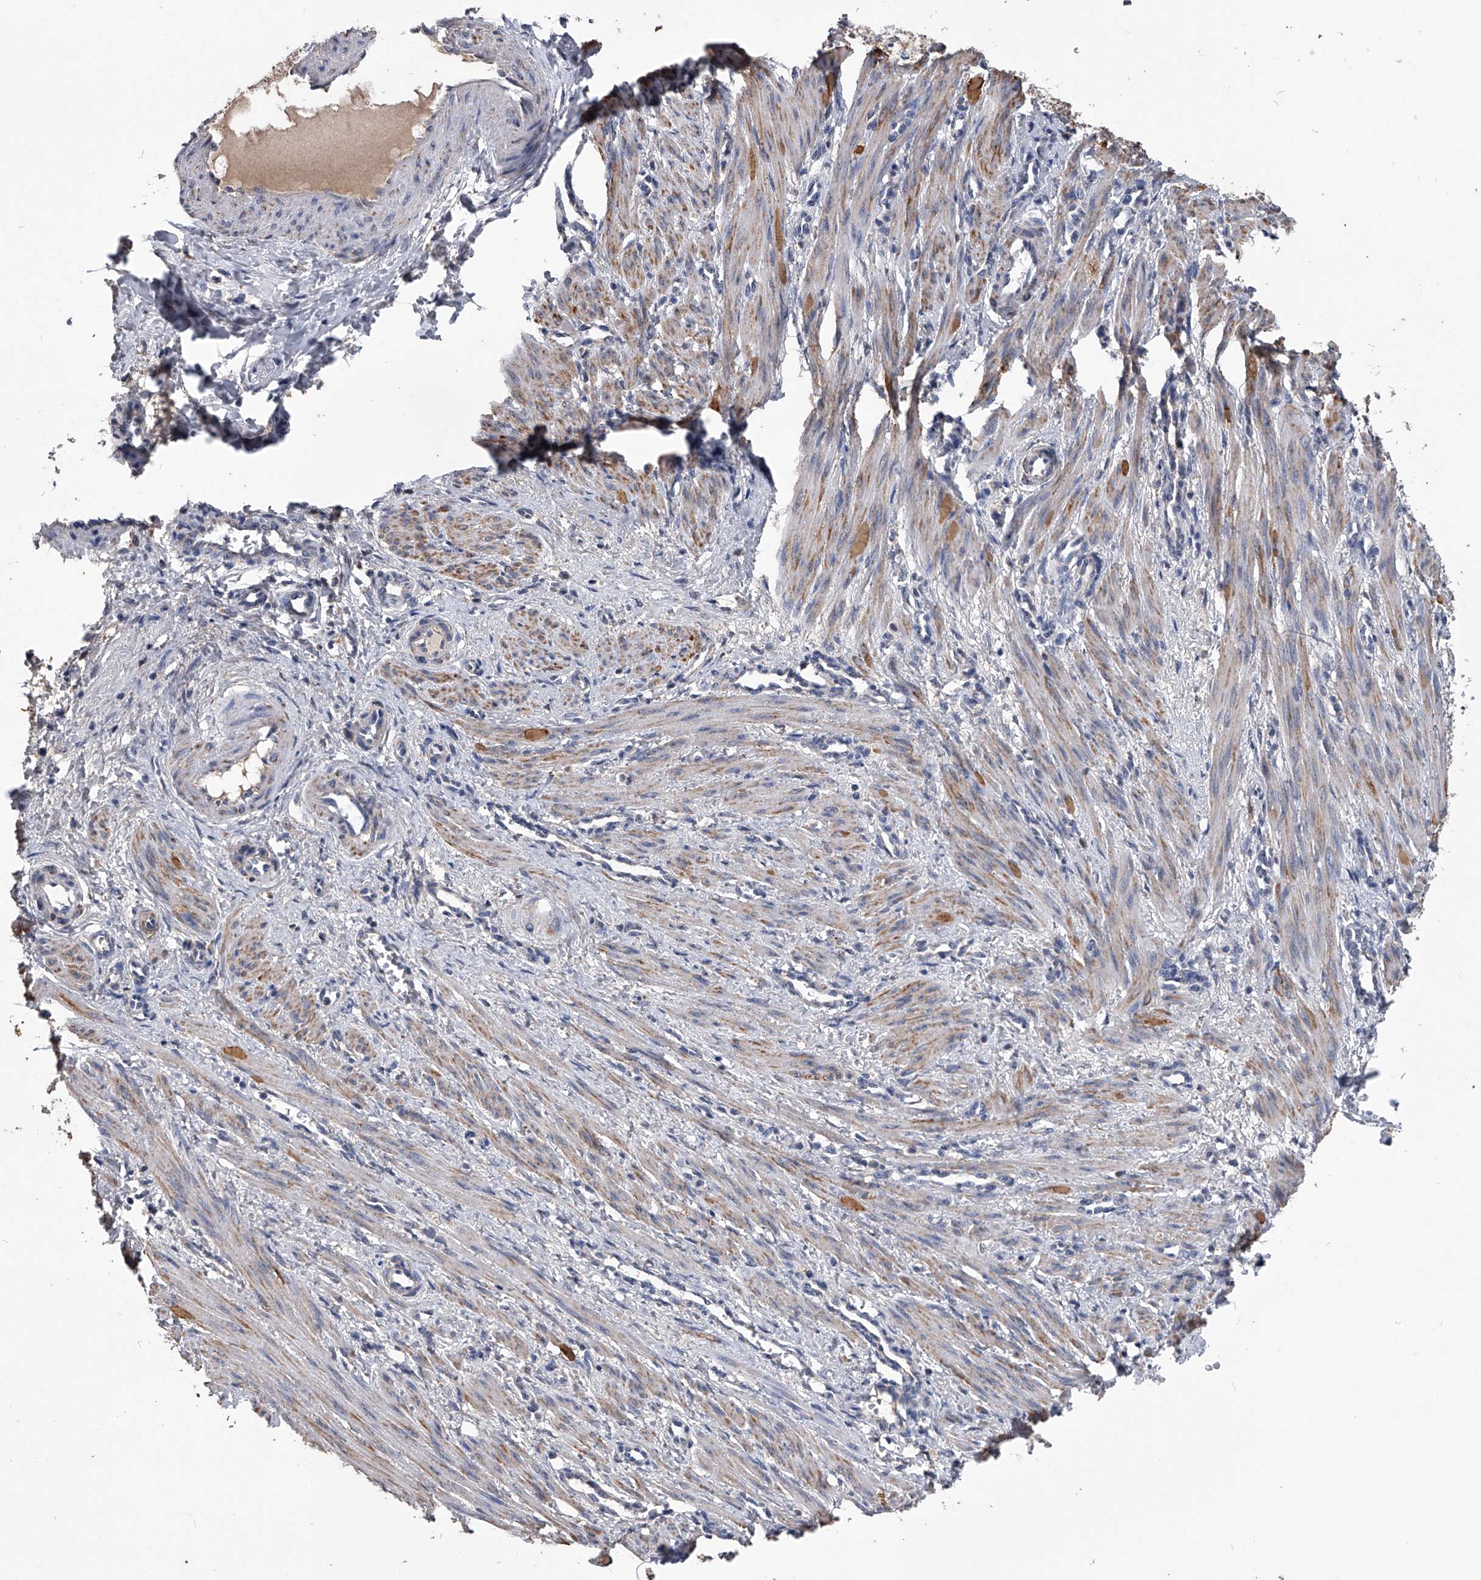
{"staining": {"intensity": "weak", "quantity": "25%-75%", "location": "cytoplasmic/membranous"}, "tissue": "smooth muscle", "cell_type": "Smooth muscle cells", "image_type": "normal", "snomed": [{"axis": "morphology", "description": "Normal tissue, NOS"}, {"axis": "topography", "description": "Endometrium"}], "caption": "This image displays immunohistochemistry staining of normal human smooth muscle, with low weak cytoplasmic/membranous positivity in about 25%-75% of smooth muscle cells.", "gene": "OAT", "patient": {"sex": "female", "age": 33}}